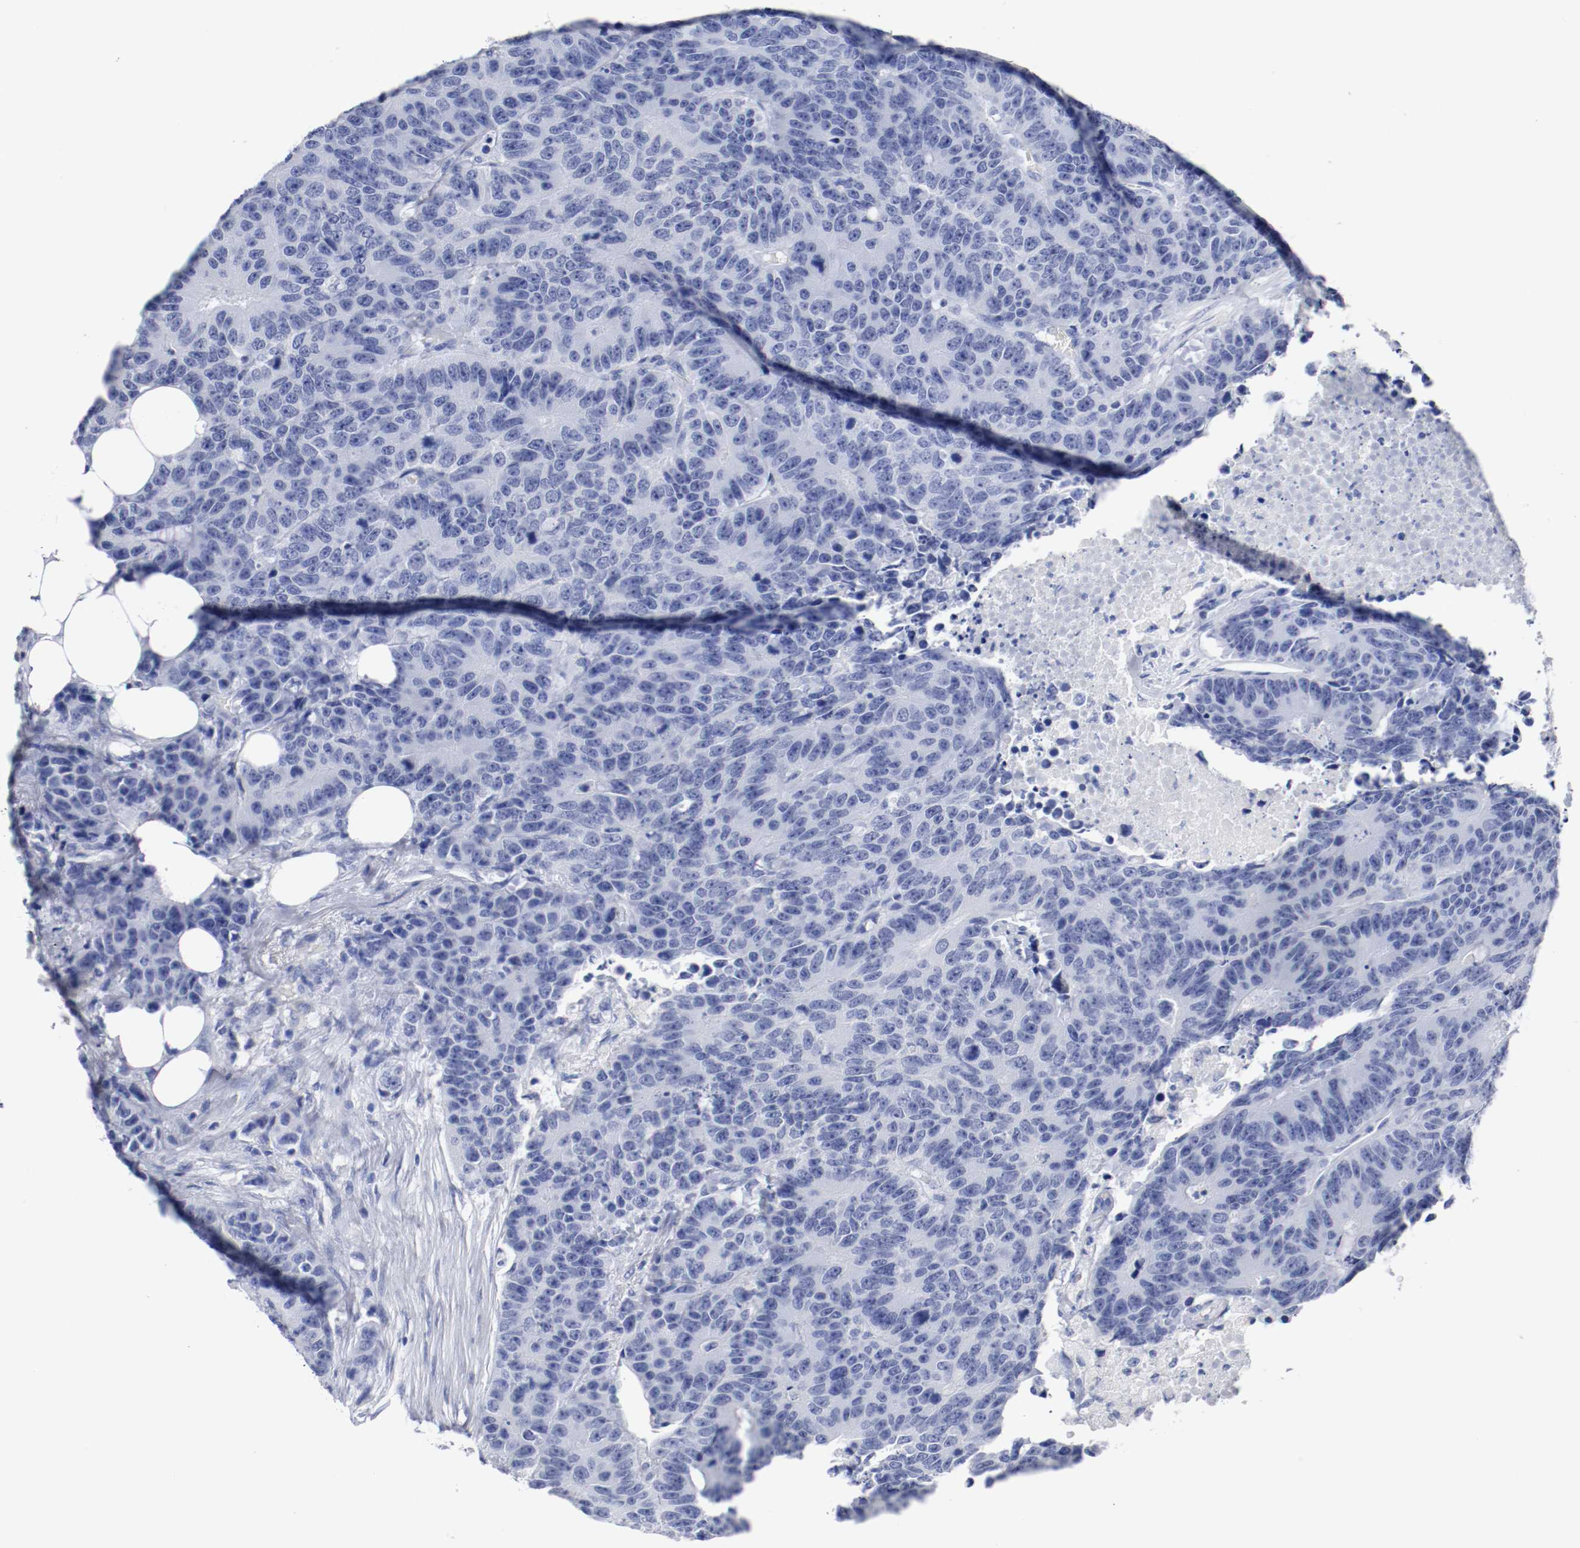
{"staining": {"intensity": "negative", "quantity": "none", "location": "none"}, "tissue": "colorectal cancer", "cell_type": "Tumor cells", "image_type": "cancer", "snomed": [{"axis": "morphology", "description": "Adenocarcinoma, NOS"}, {"axis": "topography", "description": "Colon"}], "caption": "Colorectal cancer was stained to show a protein in brown. There is no significant positivity in tumor cells. The staining is performed using DAB brown chromogen with nuclei counter-stained in using hematoxylin.", "gene": "GAD1", "patient": {"sex": "female", "age": 86}}